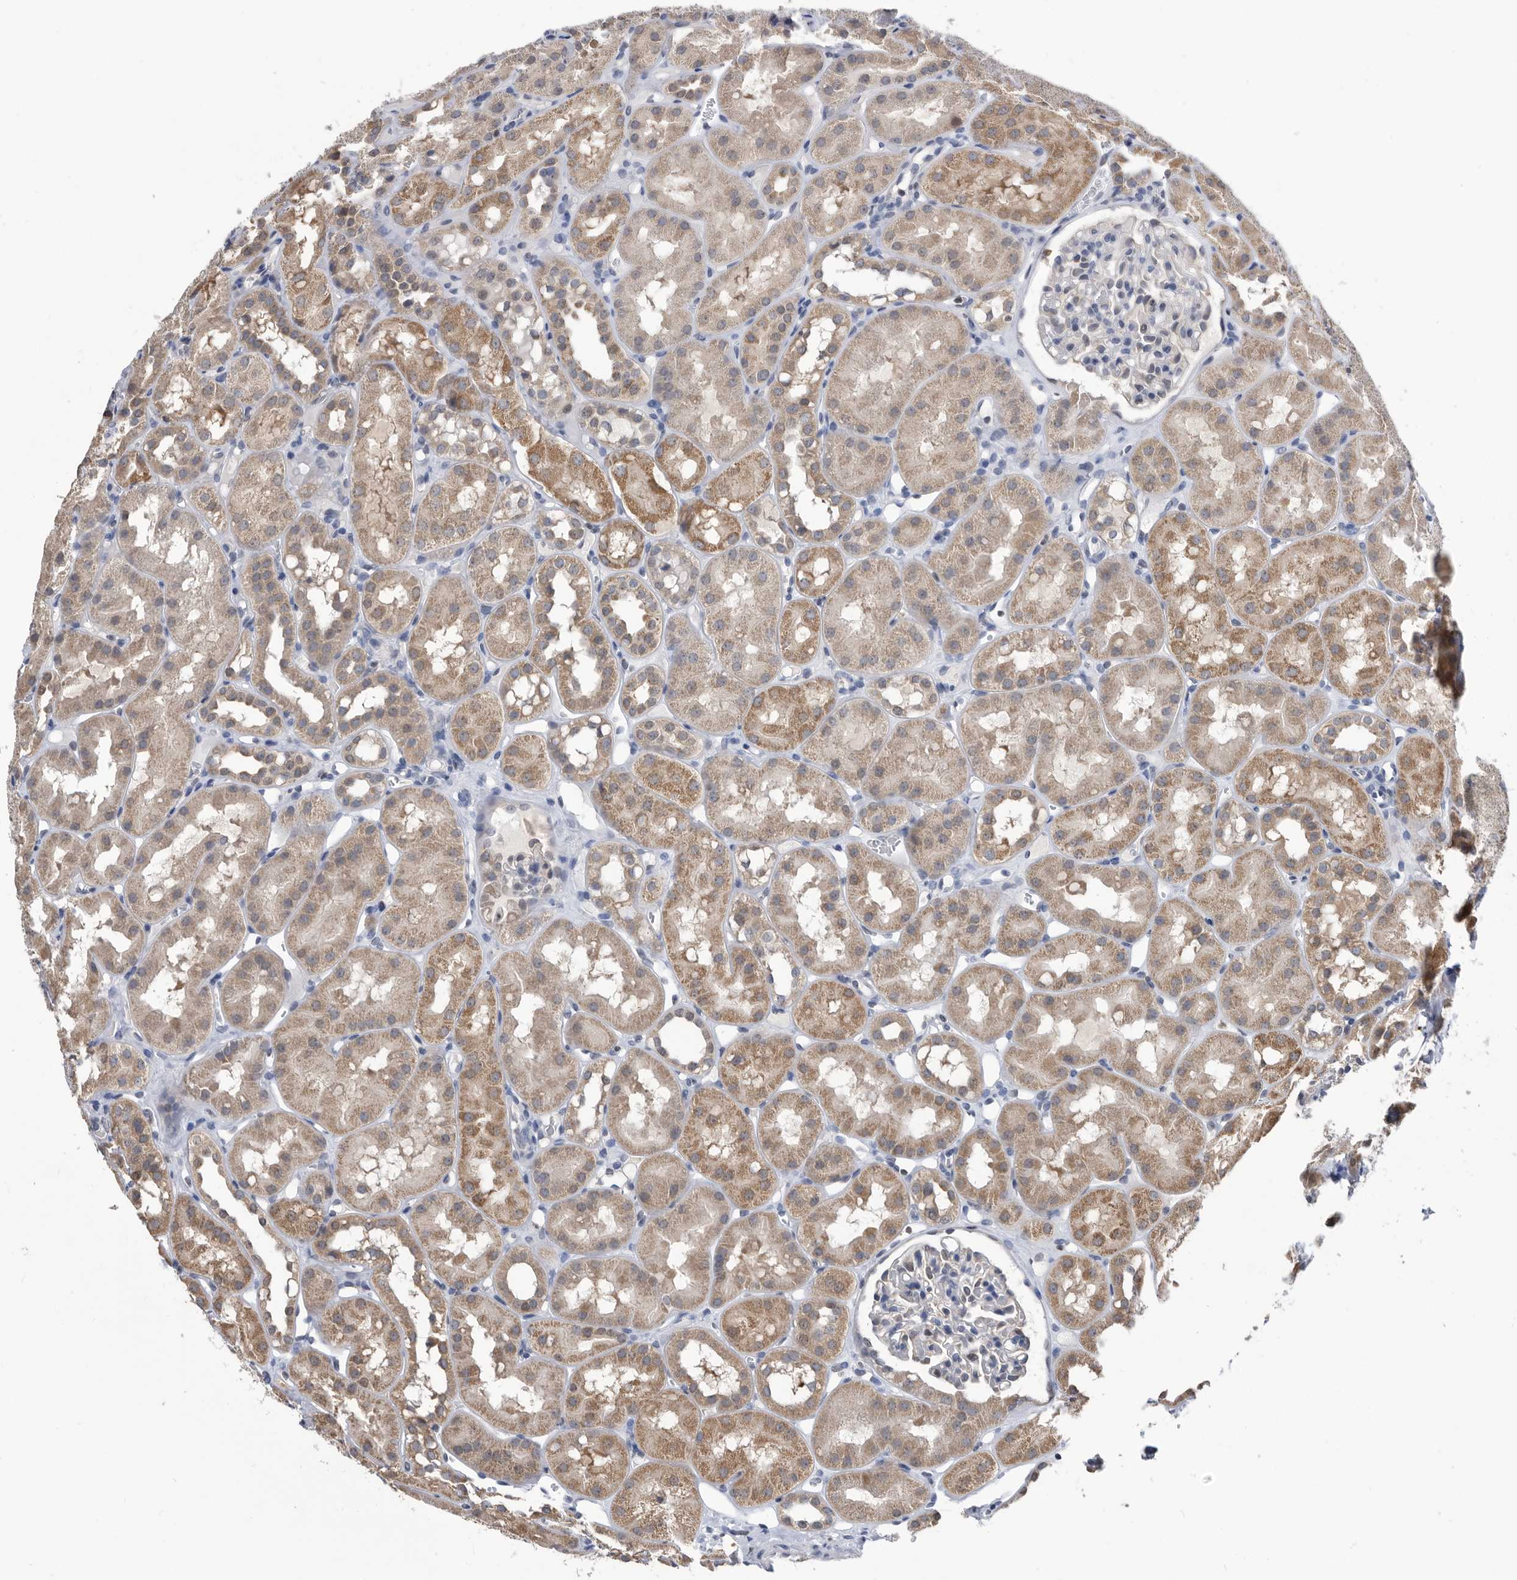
{"staining": {"intensity": "negative", "quantity": "none", "location": "none"}, "tissue": "kidney", "cell_type": "Cells in glomeruli", "image_type": "normal", "snomed": [{"axis": "morphology", "description": "Normal tissue, NOS"}, {"axis": "topography", "description": "Kidney"}], "caption": "Kidney stained for a protein using immunohistochemistry (IHC) displays no staining cells in glomeruli.", "gene": "TSTD1", "patient": {"sex": "male", "age": 16}}